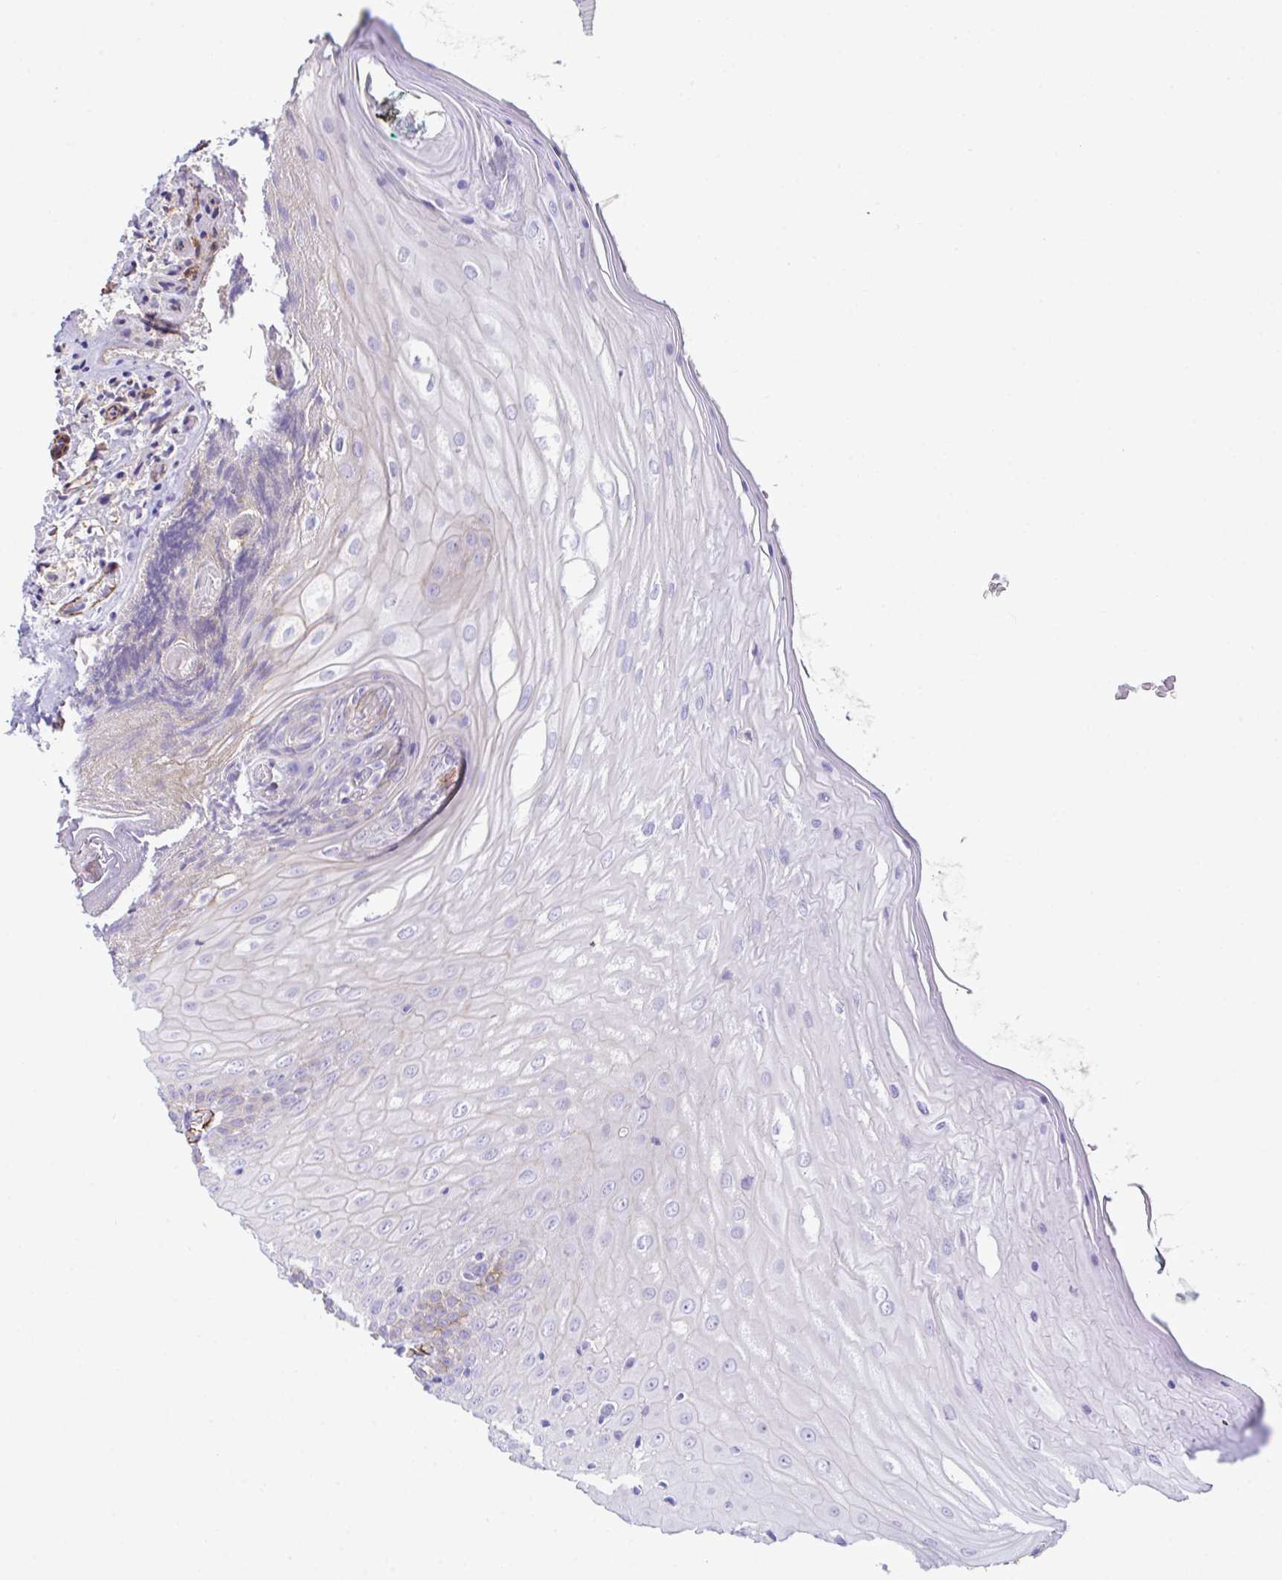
{"staining": {"intensity": "moderate", "quantity": "<25%", "location": "cytoplasmic/membranous"}, "tissue": "oral mucosa", "cell_type": "Squamous epithelial cells", "image_type": "normal", "snomed": [{"axis": "morphology", "description": "Normal tissue, NOS"}, {"axis": "topography", "description": "Oral tissue"}, {"axis": "topography", "description": "Tounge, NOS"}, {"axis": "topography", "description": "Head-Neck"}], "caption": "Brown immunohistochemical staining in benign human oral mucosa demonstrates moderate cytoplasmic/membranous positivity in about <25% of squamous epithelial cells.", "gene": "SYNPO2L", "patient": {"sex": "female", "age": 84}}